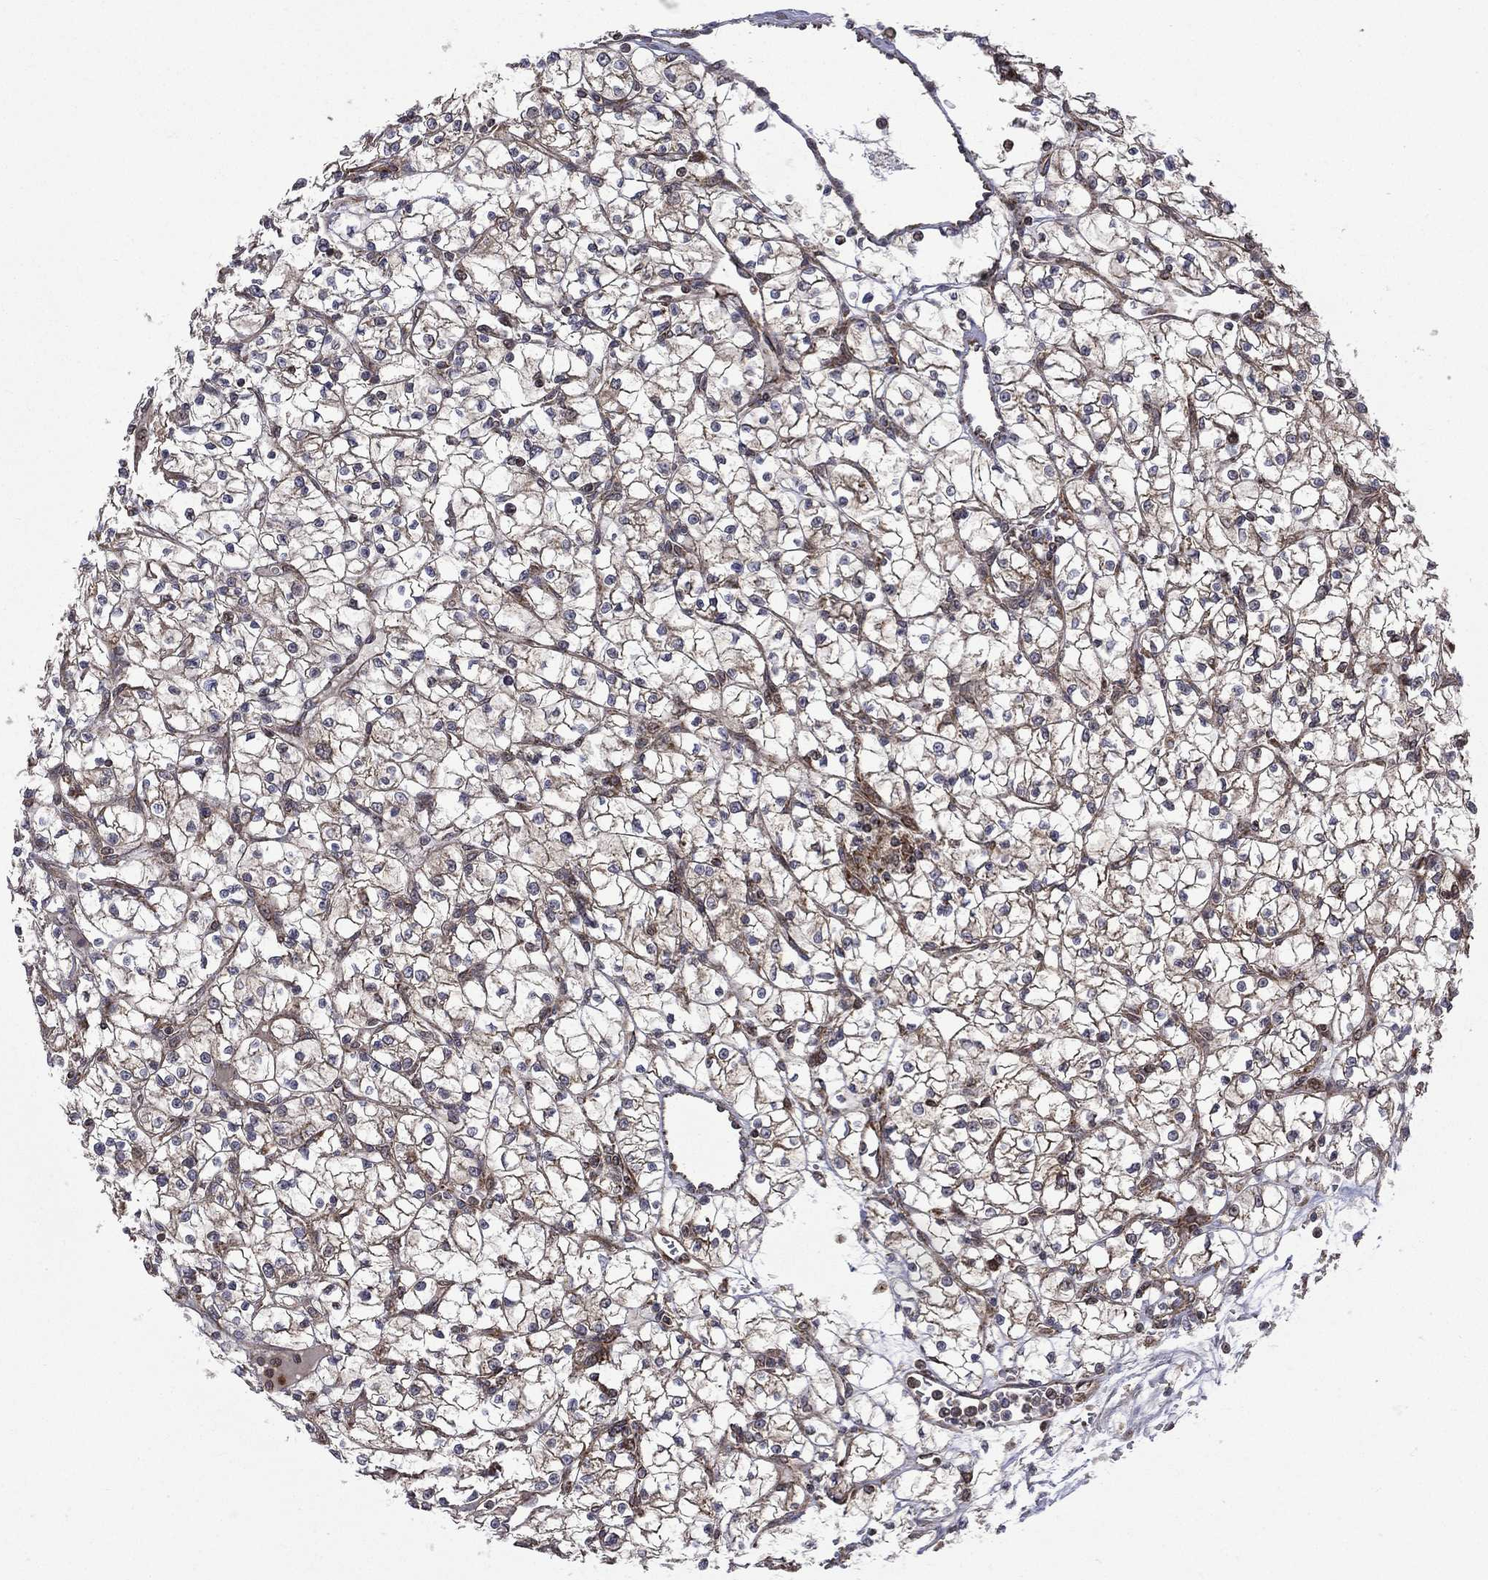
{"staining": {"intensity": "moderate", "quantity": "<25%", "location": "cytoplasmic/membranous"}, "tissue": "renal cancer", "cell_type": "Tumor cells", "image_type": "cancer", "snomed": [{"axis": "morphology", "description": "Adenocarcinoma, NOS"}, {"axis": "topography", "description": "Kidney"}], "caption": "About <25% of tumor cells in renal cancer exhibit moderate cytoplasmic/membranous protein expression as visualized by brown immunohistochemical staining.", "gene": "GIMAP6", "patient": {"sex": "female", "age": 64}}